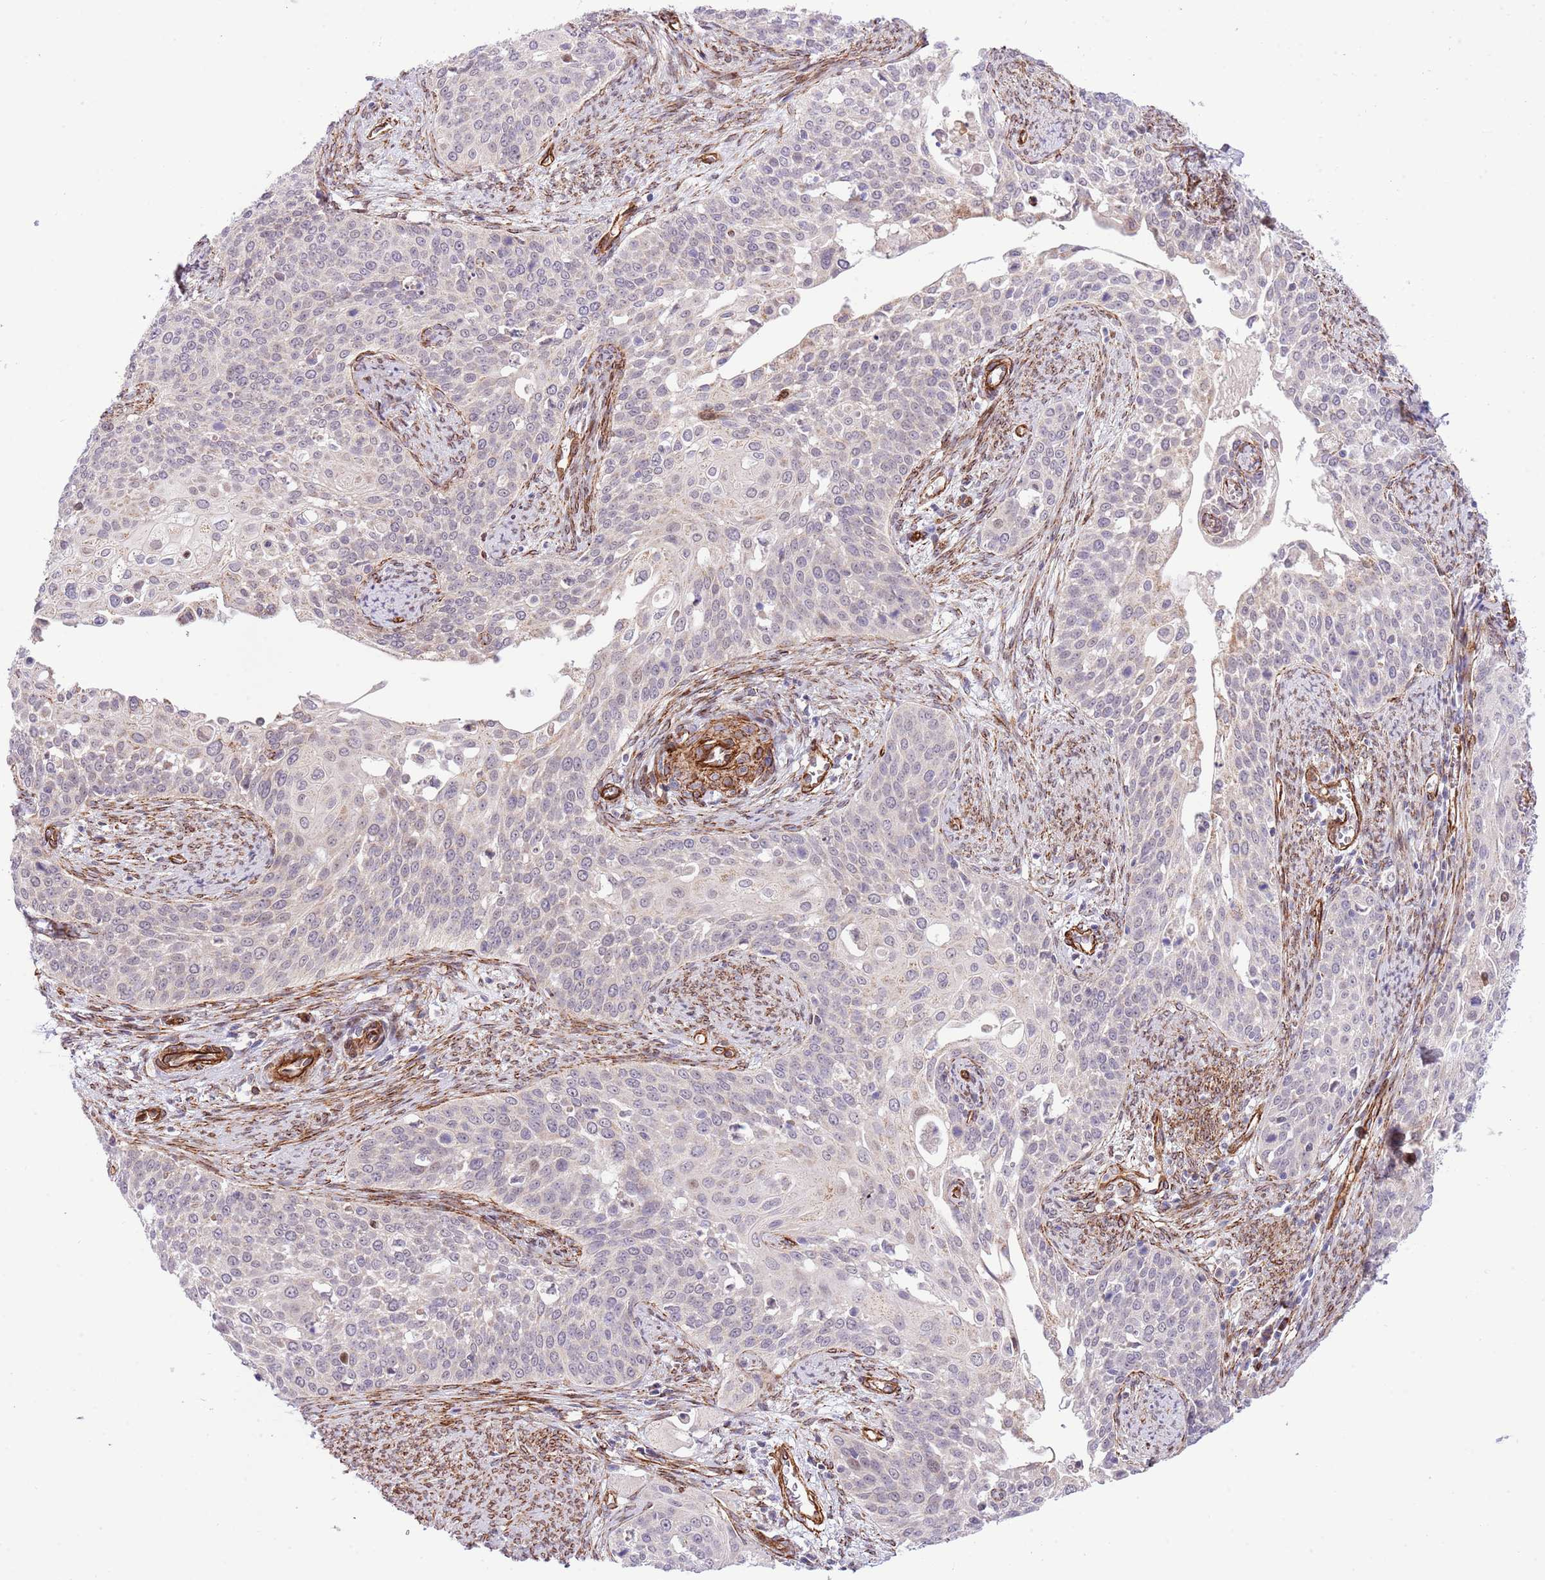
{"staining": {"intensity": "negative", "quantity": "none", "location": "none"}, "tissue": "cervical cancer", "cell_type": "Tumor cells", "image_type": "cancer", "snomed": [{"axis": "morphology", "description": "Squamous cell carcinoma, NOS"}, {"axis": "topography", "description": "Cervix"}], "caption": "Protein analysis of cervical squamous cell carcinoma shows no significant expression in tumor cells. (Stains: DAB IHC with hematoxylin counter stain, Microscopy: brightfield microscopy at high magnification).", "gene": "NEK3", "patient": {"sex": "female", "age": 44}}